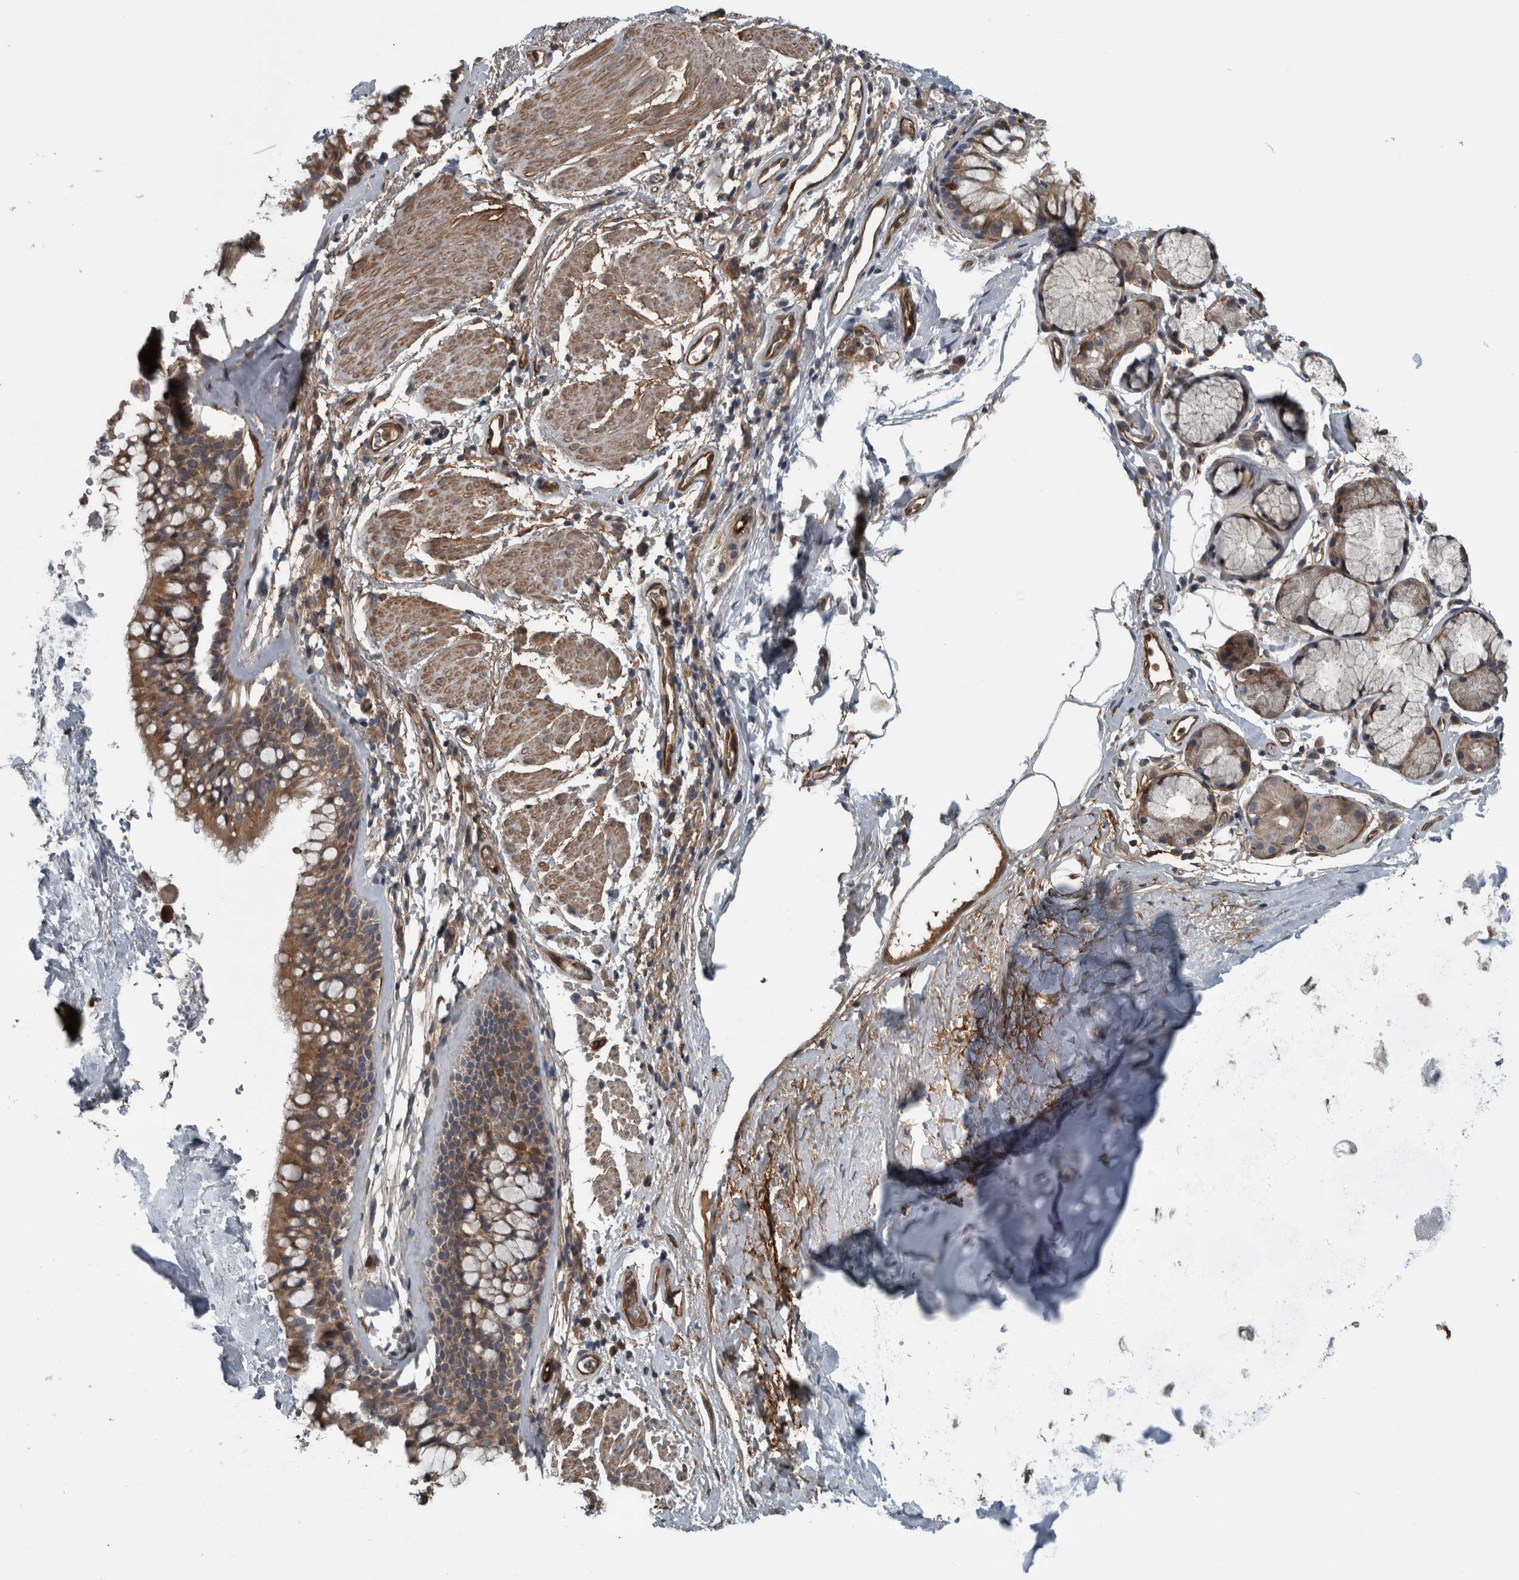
{"staining": {"intensity": "moderate", "quantity": ">75%", "location": "cytoplasmic/membranous"}, "tissue": "bronchus", "cell_type": "Respiratory epithelial cells", "image_type": "normal", "snomed": [{"axis": "morphology", "description": "Normal tissue, NOS"}, {"axis": "topography", "description": "Cartilage tissue"}, {"axis": "topography", "description": "Bronchus"}], "caption": "Unremarkable bronchus displays moderate cytoplasmic/membranous expression in about >75% of respiratory epithelial cells, visualized by immunohistochemistry. The staining was performed using DAB to visualize the protein expression in brown, while the nuclei were stained in blue with hematoxylin (Magnification: 20x).", "gene": "EXOC8", "patient": {"sex": "female", "age": 53}}